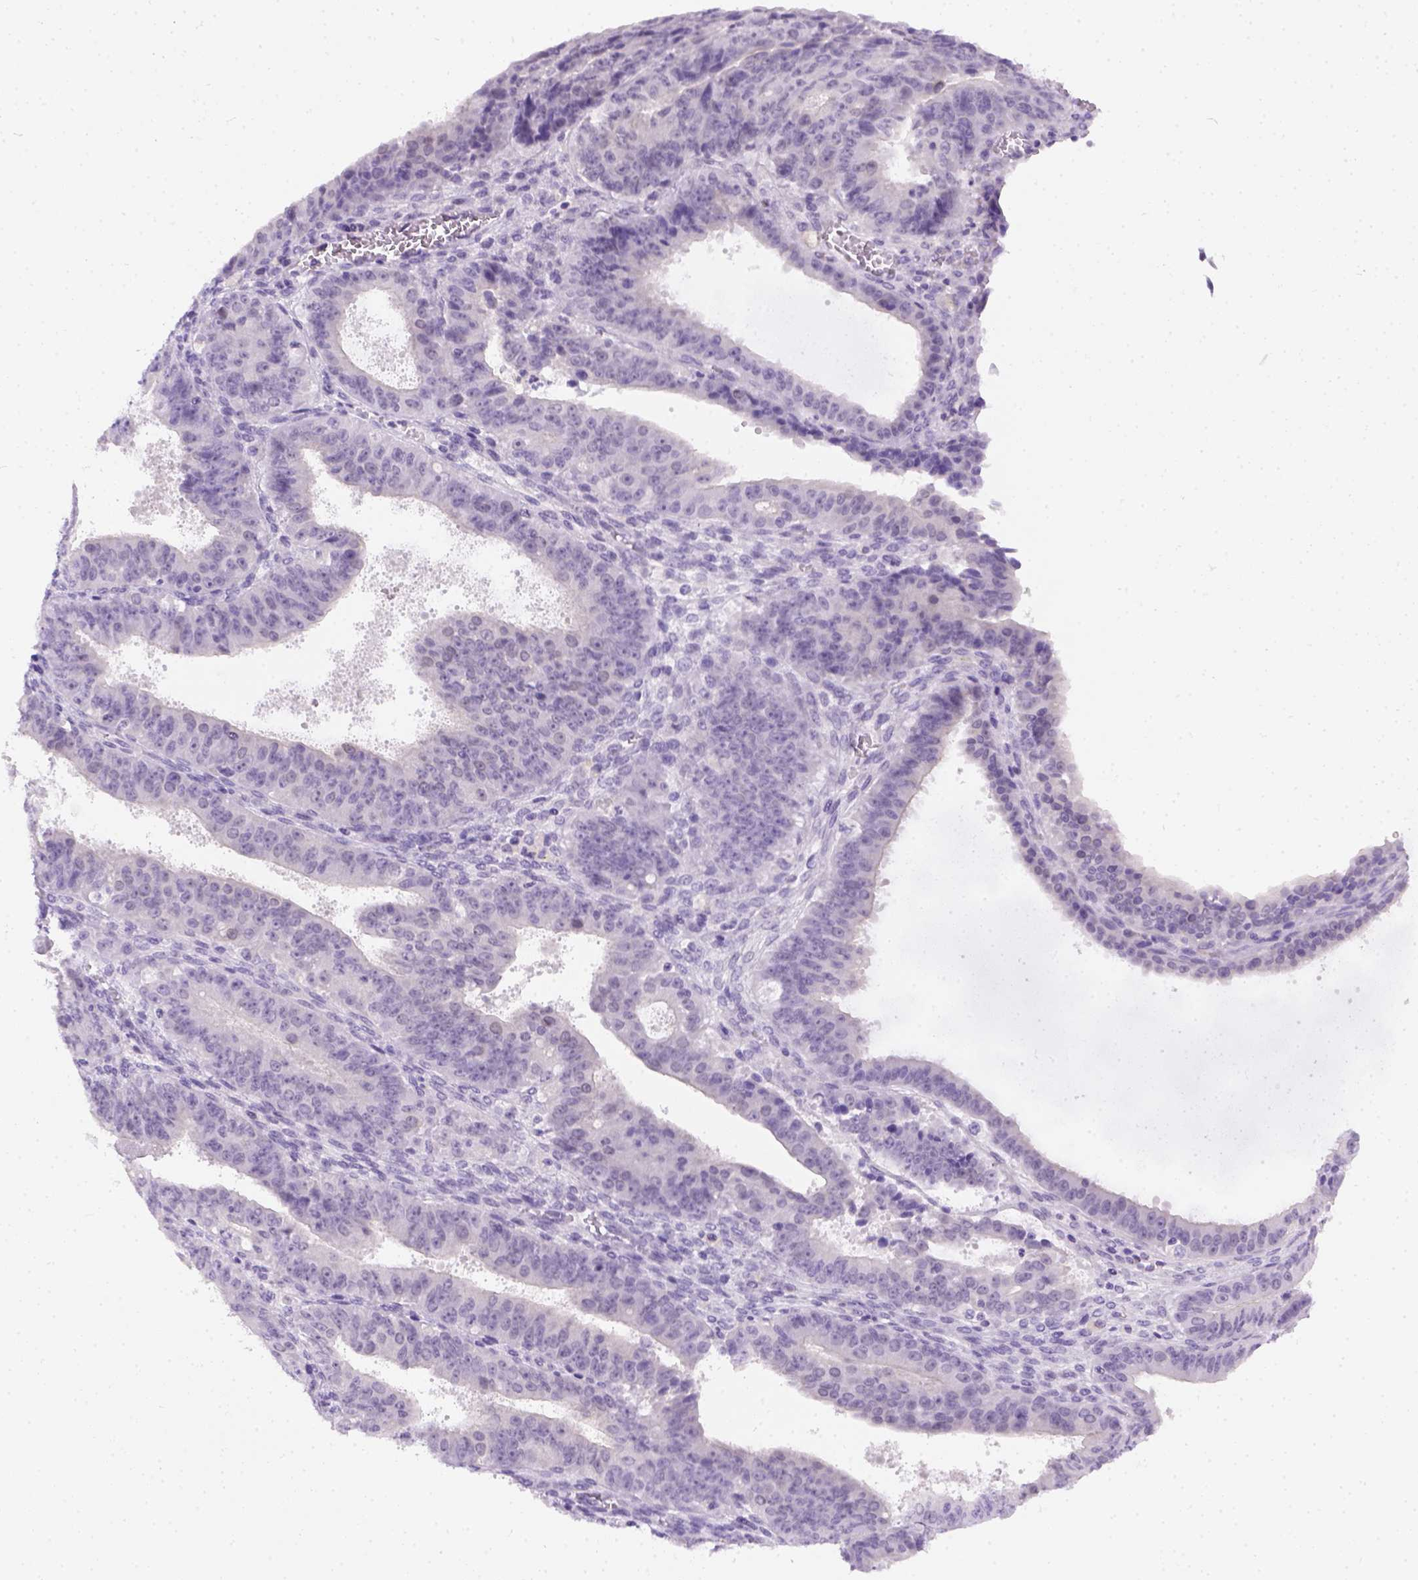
{"staining": {"intensity": "negative", "quantity": "none", "location": "none"}, "tissue": "ovarian cancer", "cell_type": "Tumor cells", "image_type": "cancer", "snomed": [{"axis": "morphology", "description": "Carcinoma, endometroid"}, {"axis": "topography", "description": "Ovary"}], "caption": "This histopathology image is of ovarian cancer stained with immunohistochemistry (IHC) to label a protein in brown with the nuclei are counter-stained blue. There is no positivity in tumor cells.", "gene": "FAM184B", "patient": {"sex": "female", "age": 42}}